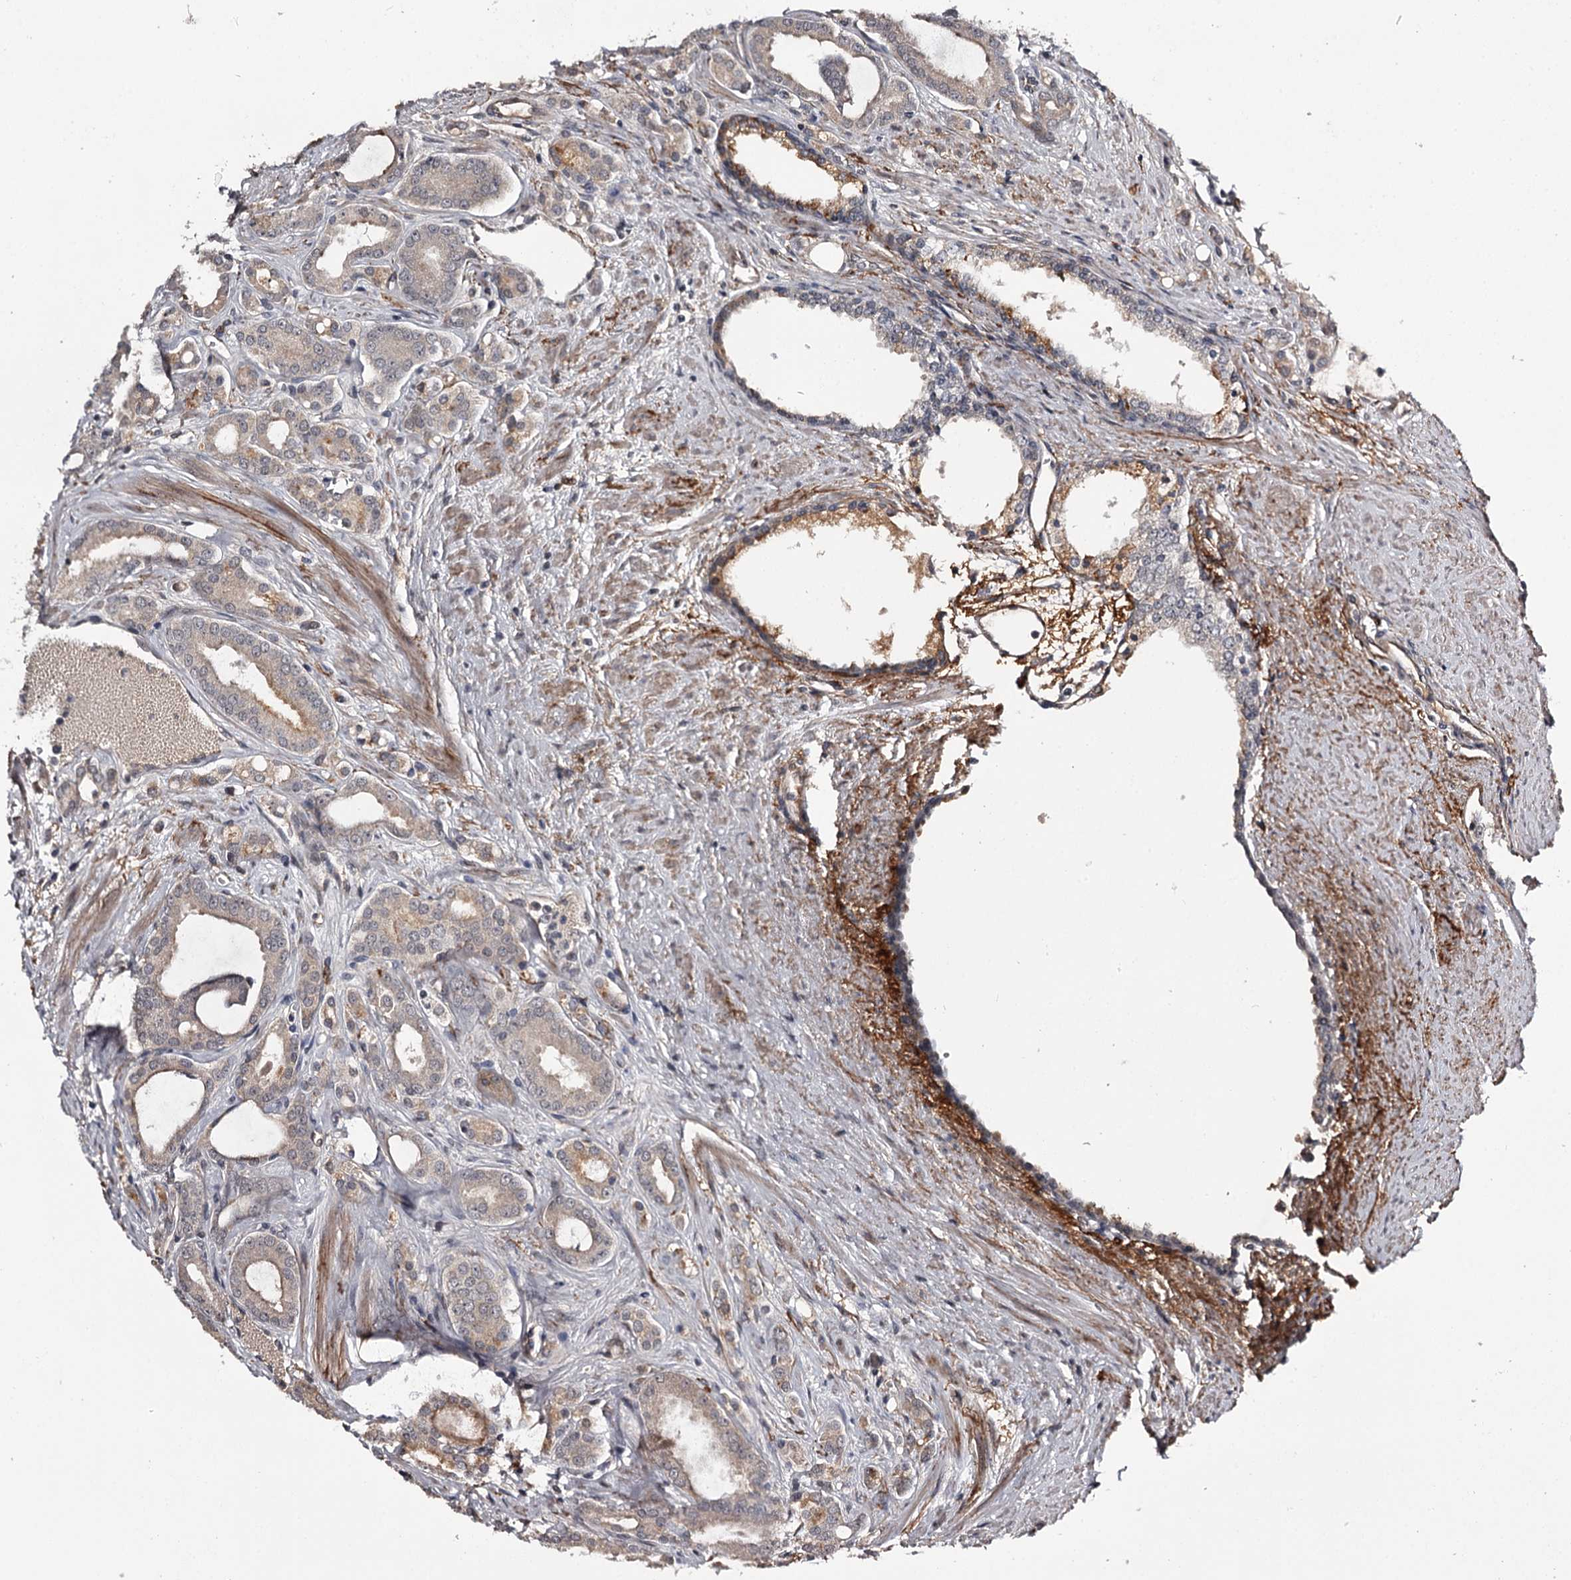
{"staining": {"intensity": "moderate", "quantity": "25%-75%", "location": "cytoplasmic/membranous"}, "tissue": "prostate cancer", "cell_type": "Tumor cells", "image_type": "cancer", "snomed": [{"axis": "morphology", "description": "Adenocarcinoma, High grade"}, {"axis": "topography", "description": "Prostate"}], "caption": "A high-resolution image shows IHC staining of prostate cancer, which reveals moderate cytoplasmic/membranous staining in about 25%-75% of tumor cells.", "gene": "CWF19L2", "patient": {"sex": "male", "age": 72}}